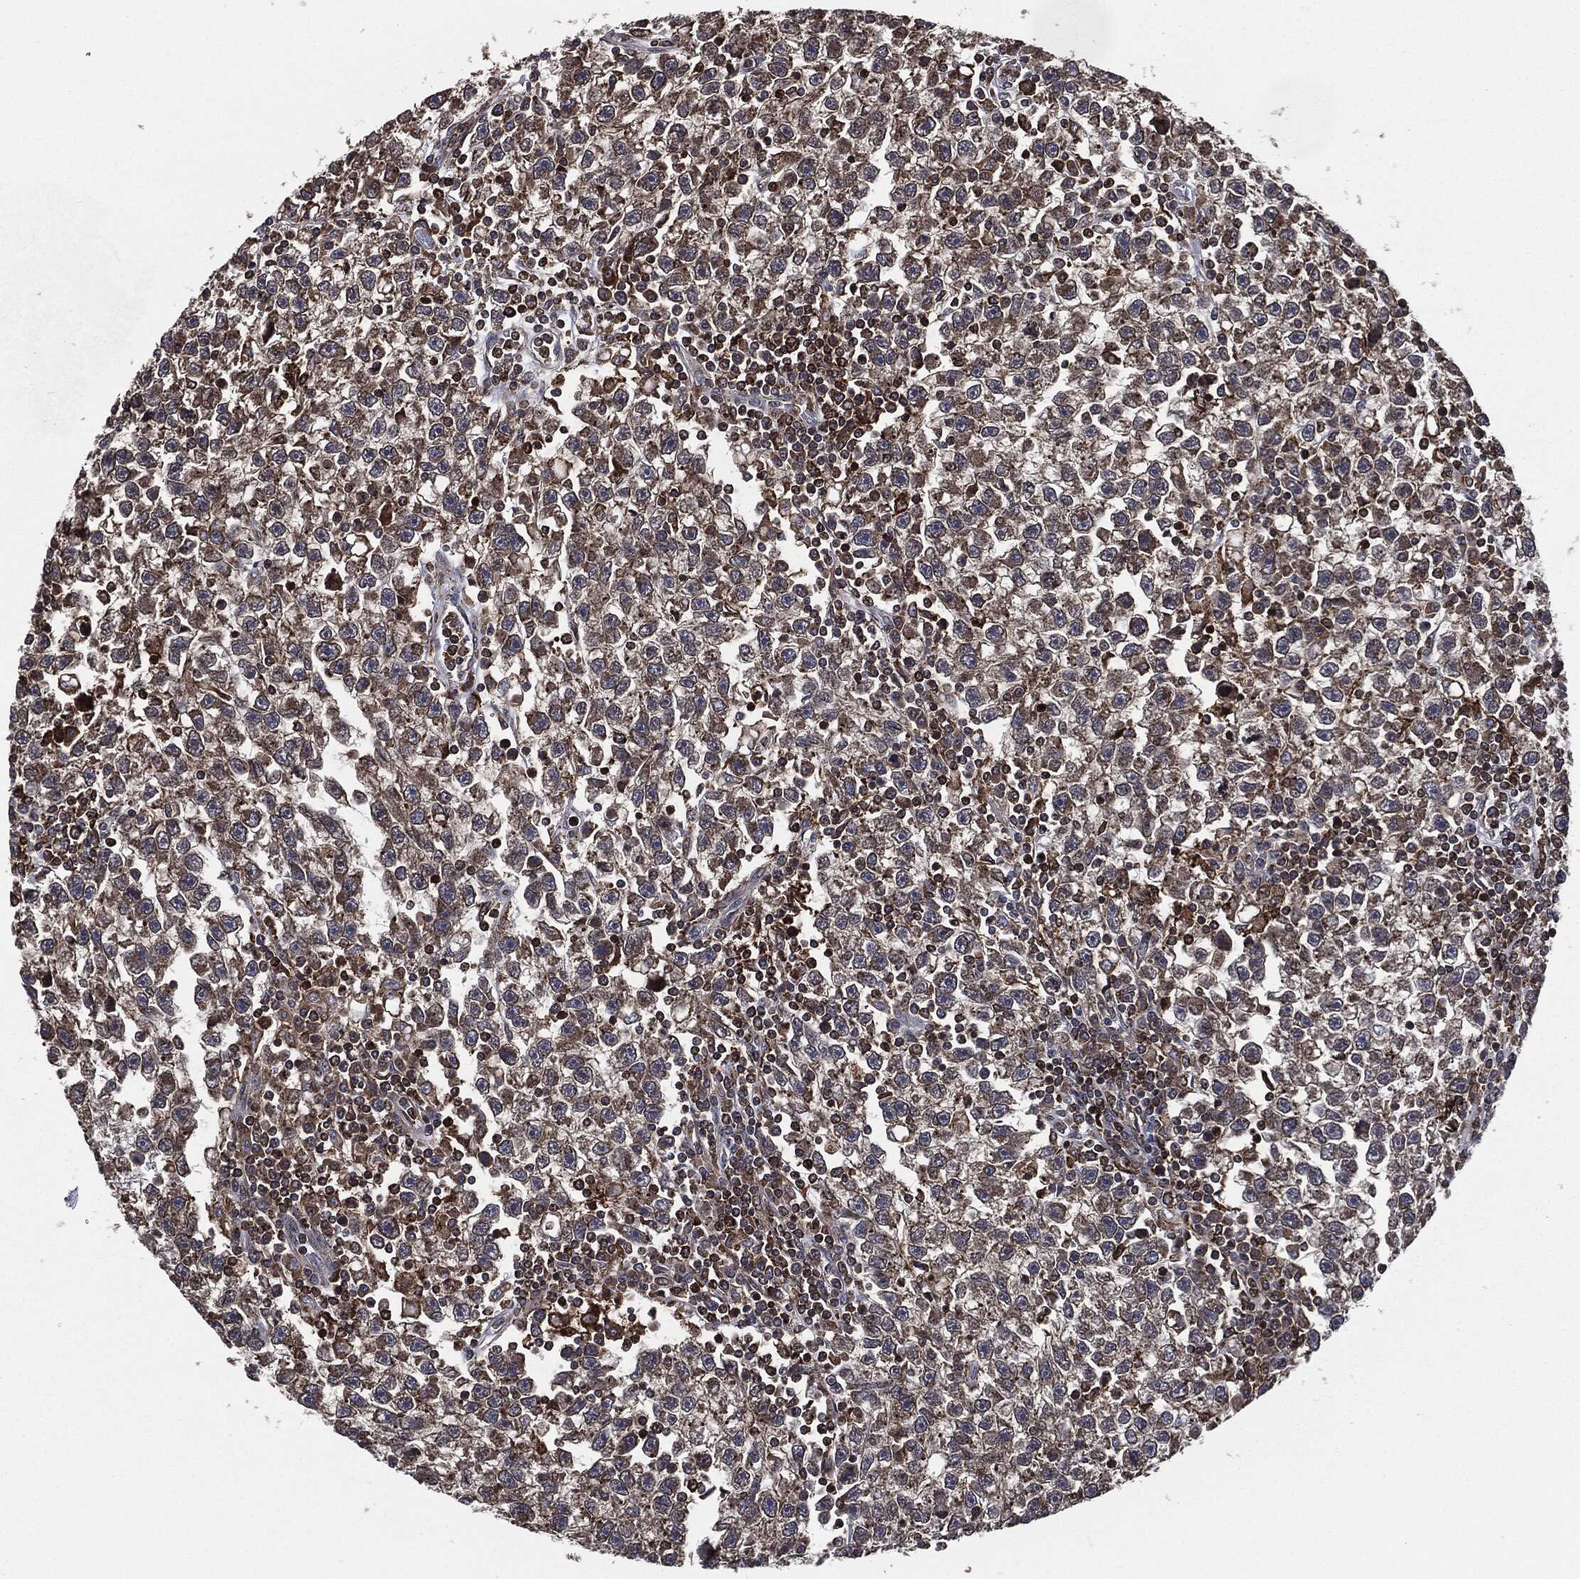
{"staining": {"intensity": "strong", "quantity": "25%-75%", "location": "cytoplasmic/membranous"}, "tissue": "testis cancer", "cell_type": "Tumor cells", "image_type": "cancer", "snomed": [{"axis": "morphology", "description": "Seminoma, NOS"}, {"axis": "topography", "description": "Testis"}], "caption": "Protein staining shows strong cytoplasmic/membranous positivity in approximately 25%-75% of tumor cells in testis cancer. Nuclei are stained in blue.", "gene": "UBR1", "patient": {"sex": "male", "age": 47}}